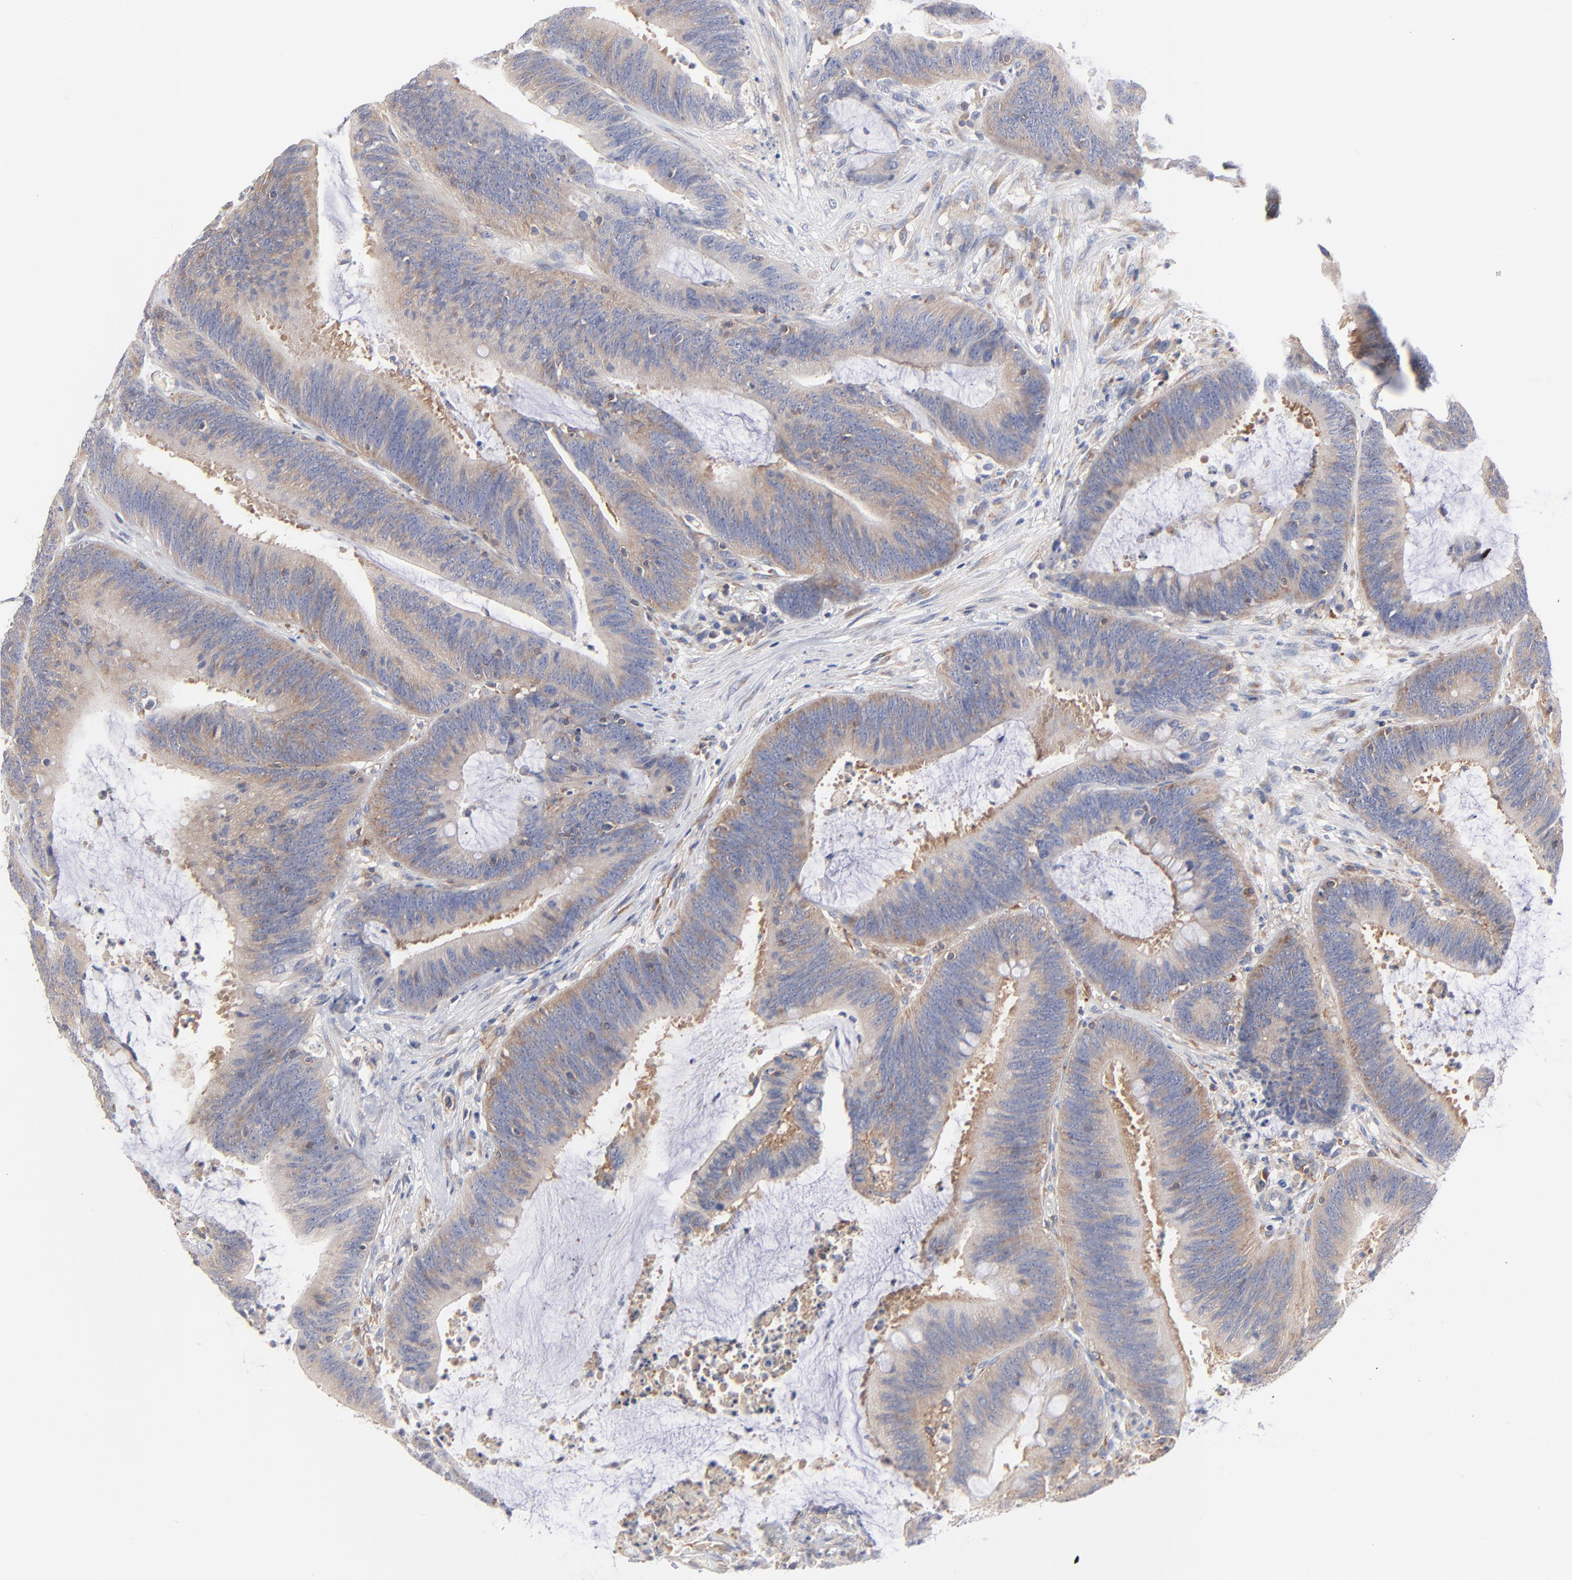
{"staining": {"intensity": "weak", "quantity": ">75%", "location": "cytoplasmic/membranous"}, "tissue": "colorectal cancer", "cell_type": "Tumor cells", "image_type": "cancer", "snomed": [{"axis": "morphology", "description": "Adenocarcinoma, NOS"}, {"axis": "topography", "description": "Rectum"}], "caption": "A high-resolution micrograph shows immunohistochemistry (IHC) staining of colorectal cancer (adenocarcinoma), which exhibits weak cytoplasmic/membranous expression in approximately >75% of tumor cells.", "gene": "SEPTIN6", "patient": {"sex": "female", "age": 66}}